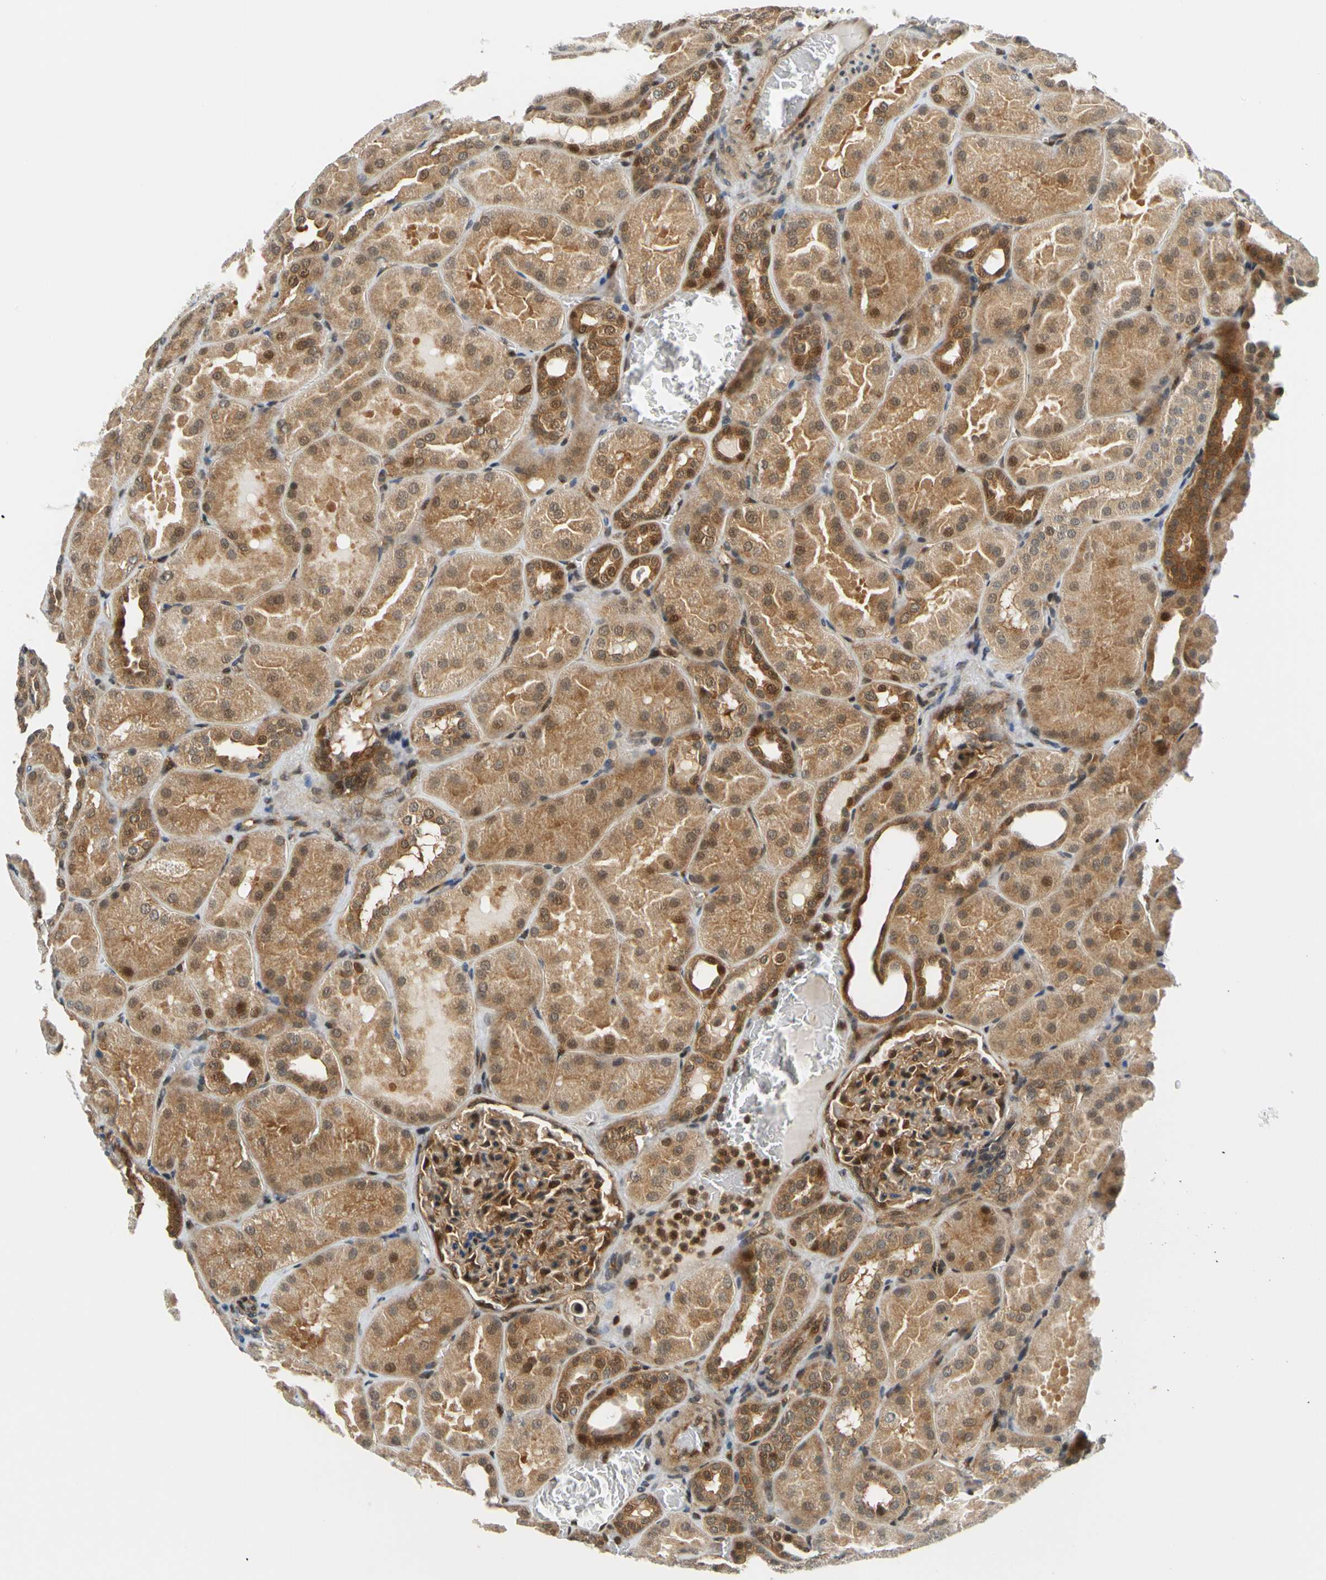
{"staining": {"intensity": "strong", "quantity": ">75%", "location": "cytoplasmic/membranous,nuclear"}, "tissue": "kidney", "cell_type": "Cells in glomeruli", "image_type": "normal", "snomed": [{"axis": "morphology", "description": "Normal tissue, NOS"}, {"axis": "topography", "description": "Kidney"}], "caption": "This histopathology image demonstrates immunohistochemistry (IHC) staining of benign kidney, with high strong cytoplasmic/membranous,nuclear staining in approximately >75% of cells in glomeruli.", "gene": "MAPK9", "patient": {"sex": "male", "age": 28}}